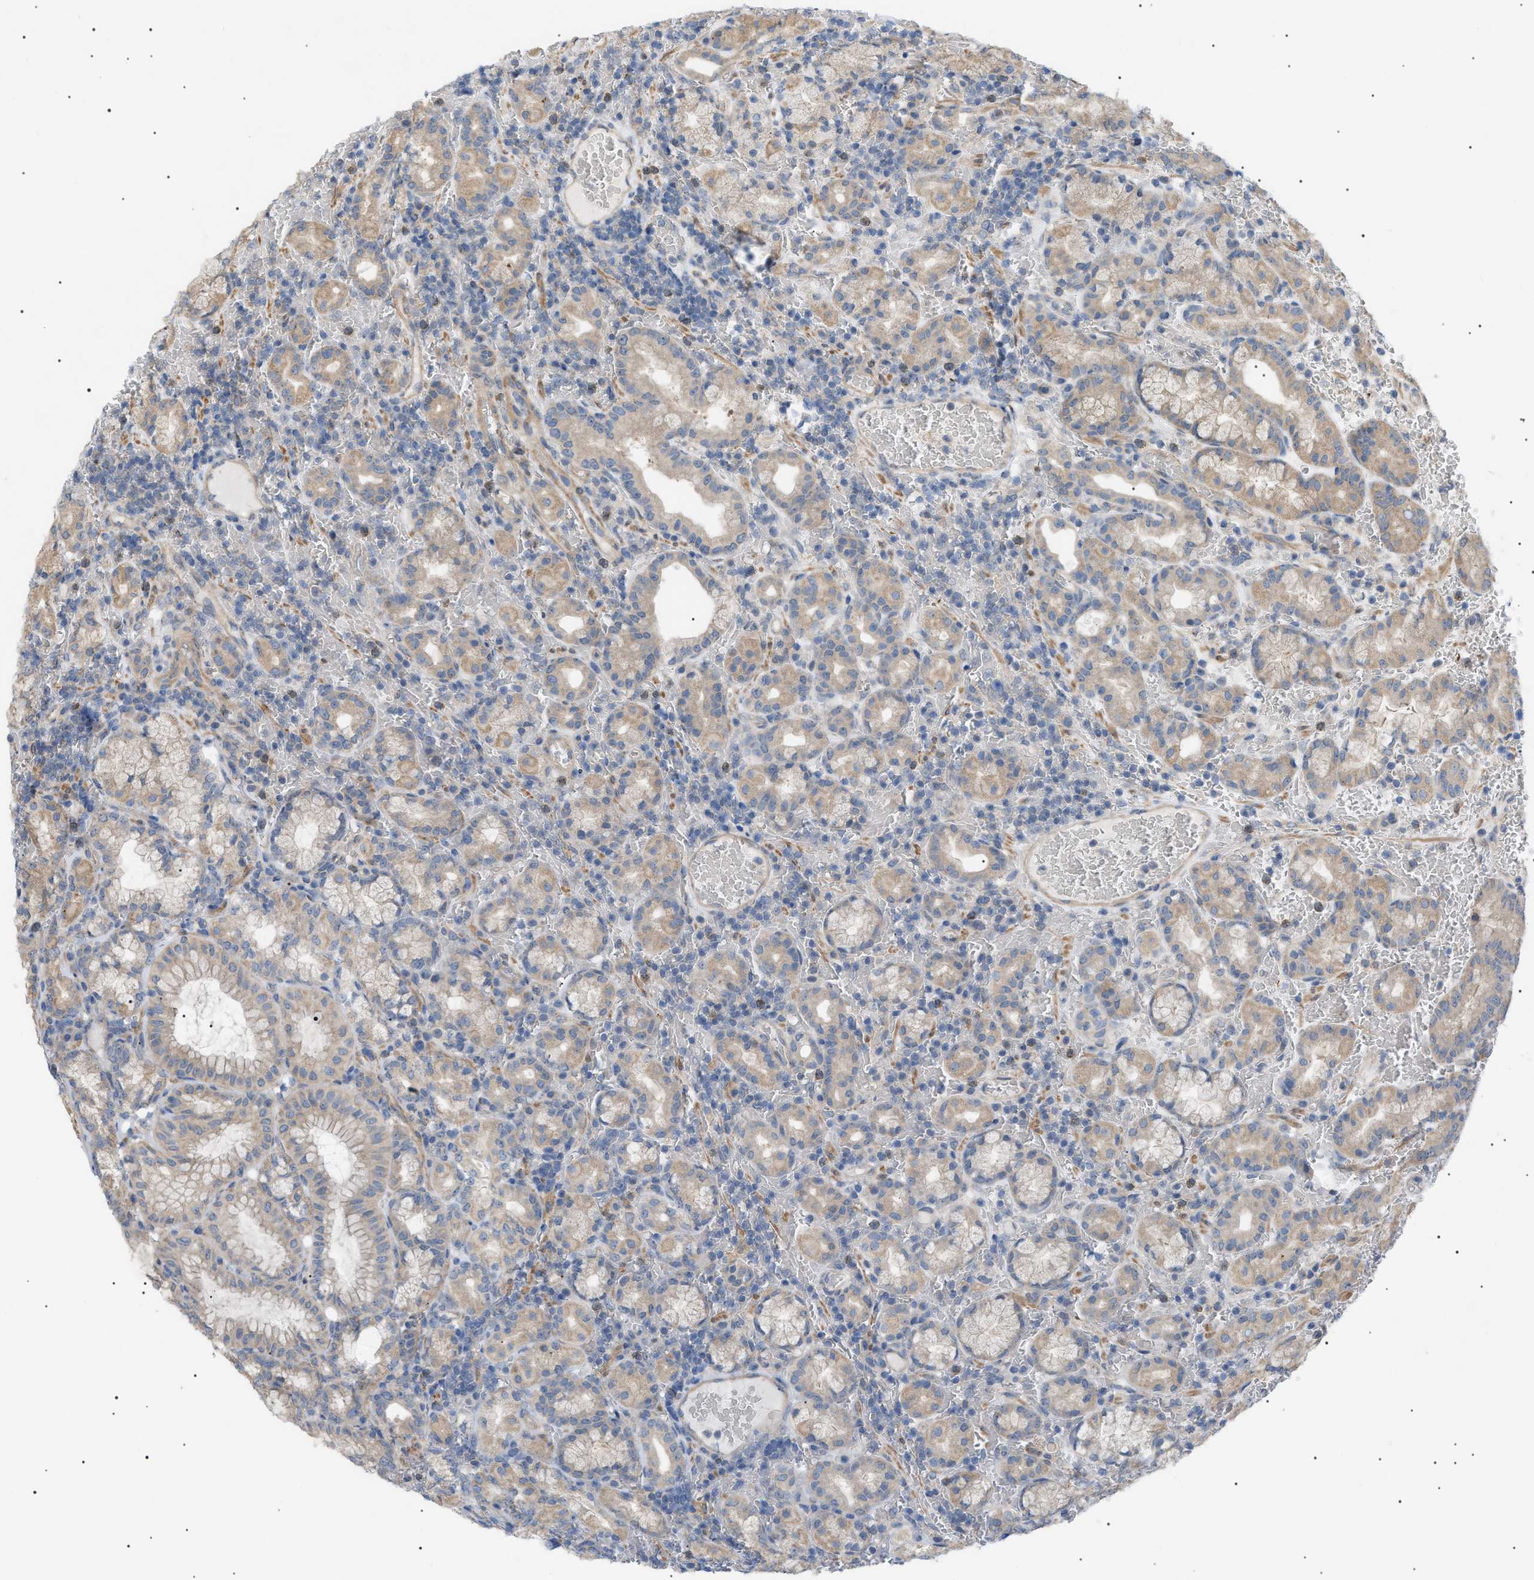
{"staining": {"intensity": "weak", "quantity": ">75%", "location": "cytoplasmic/membranous"}, "tissue": "stomach", "cell_type": "Glandular cells", "image_type": "normal", "snomed": [{"axis": "morphology", "description": "Normal tissue, NOS"}, {"axis": "morphology", "description": "Carcinoid, malignant, NOS"}, {"axis": "topography", "description": "Stomach, upper"}], "caption": "Normal stomach reveals weak cytoplasmic/membranous positivity in approximately >75% of glandular cells, visualized by immunohistochemistry. Immunohistochemistry (ihc) stains the protein of interest in brown and the nuclei are stained blue.", "gene": "IRS2", "patient": {"sex": "male", "age": 39}}